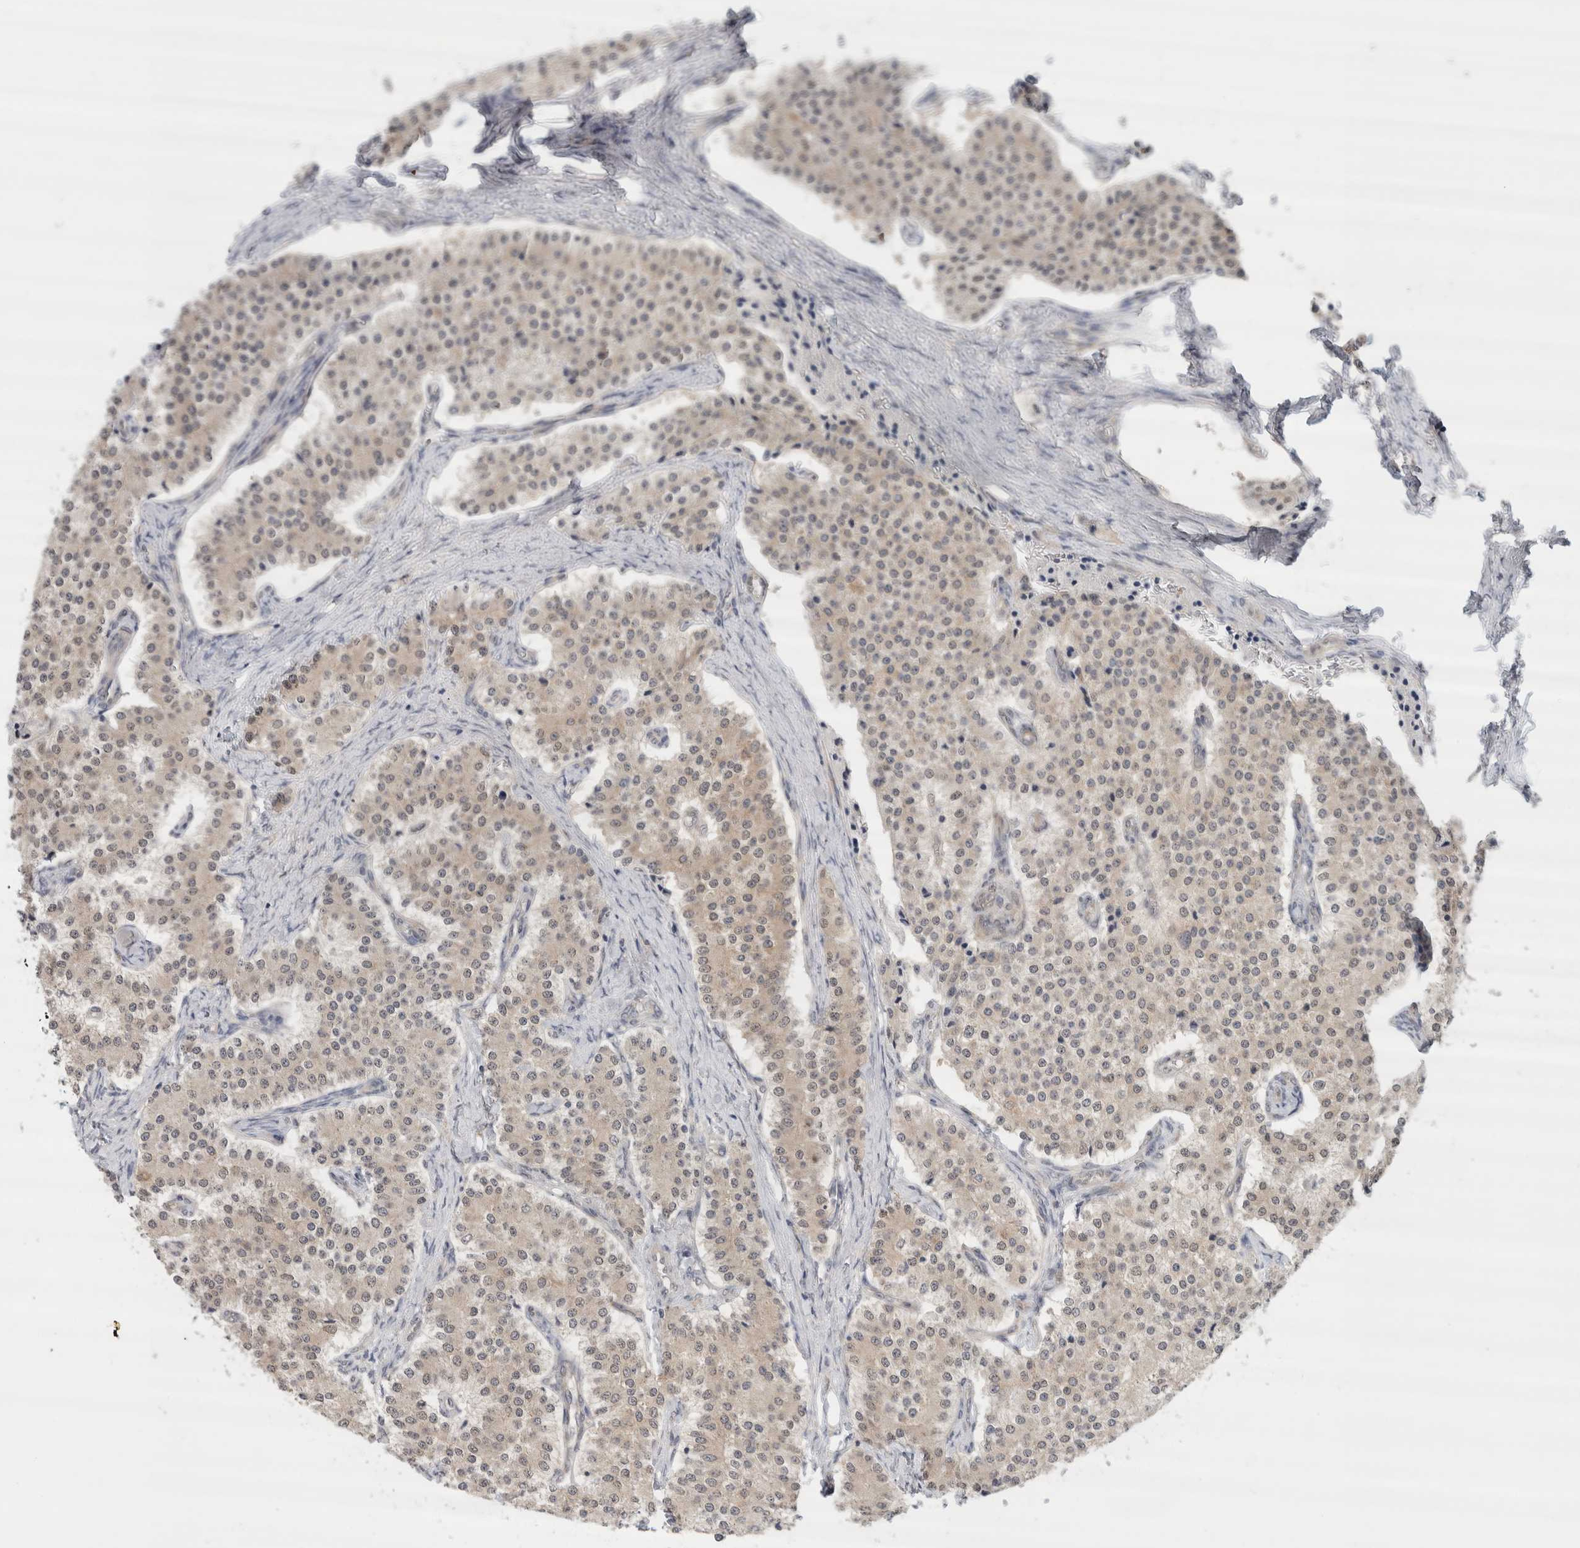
{"staining": {"intensity": "weak", "quantity": "<25%", "location": "cytoplasmic/membranous,nuclear"}, "tissue": "carcinoid", "cell_type": "Tumor cells", "image_type": "cancer", "snomed": [{"axis": "morphology", "description": "Carcinoid, malignant, NOS"}, {"axis": "topography", "description": "Colon"}], "caption": "An immunohistochemistry (IHC) histopathology image of carcinoid (malignant) is shown. There is no staining in tumor cells of carcinoid (malignant). (DAB immunohistochemistry, high magnification).", "gene": "EIF4G3", "patient": {"sex": "female", "age": 52}}